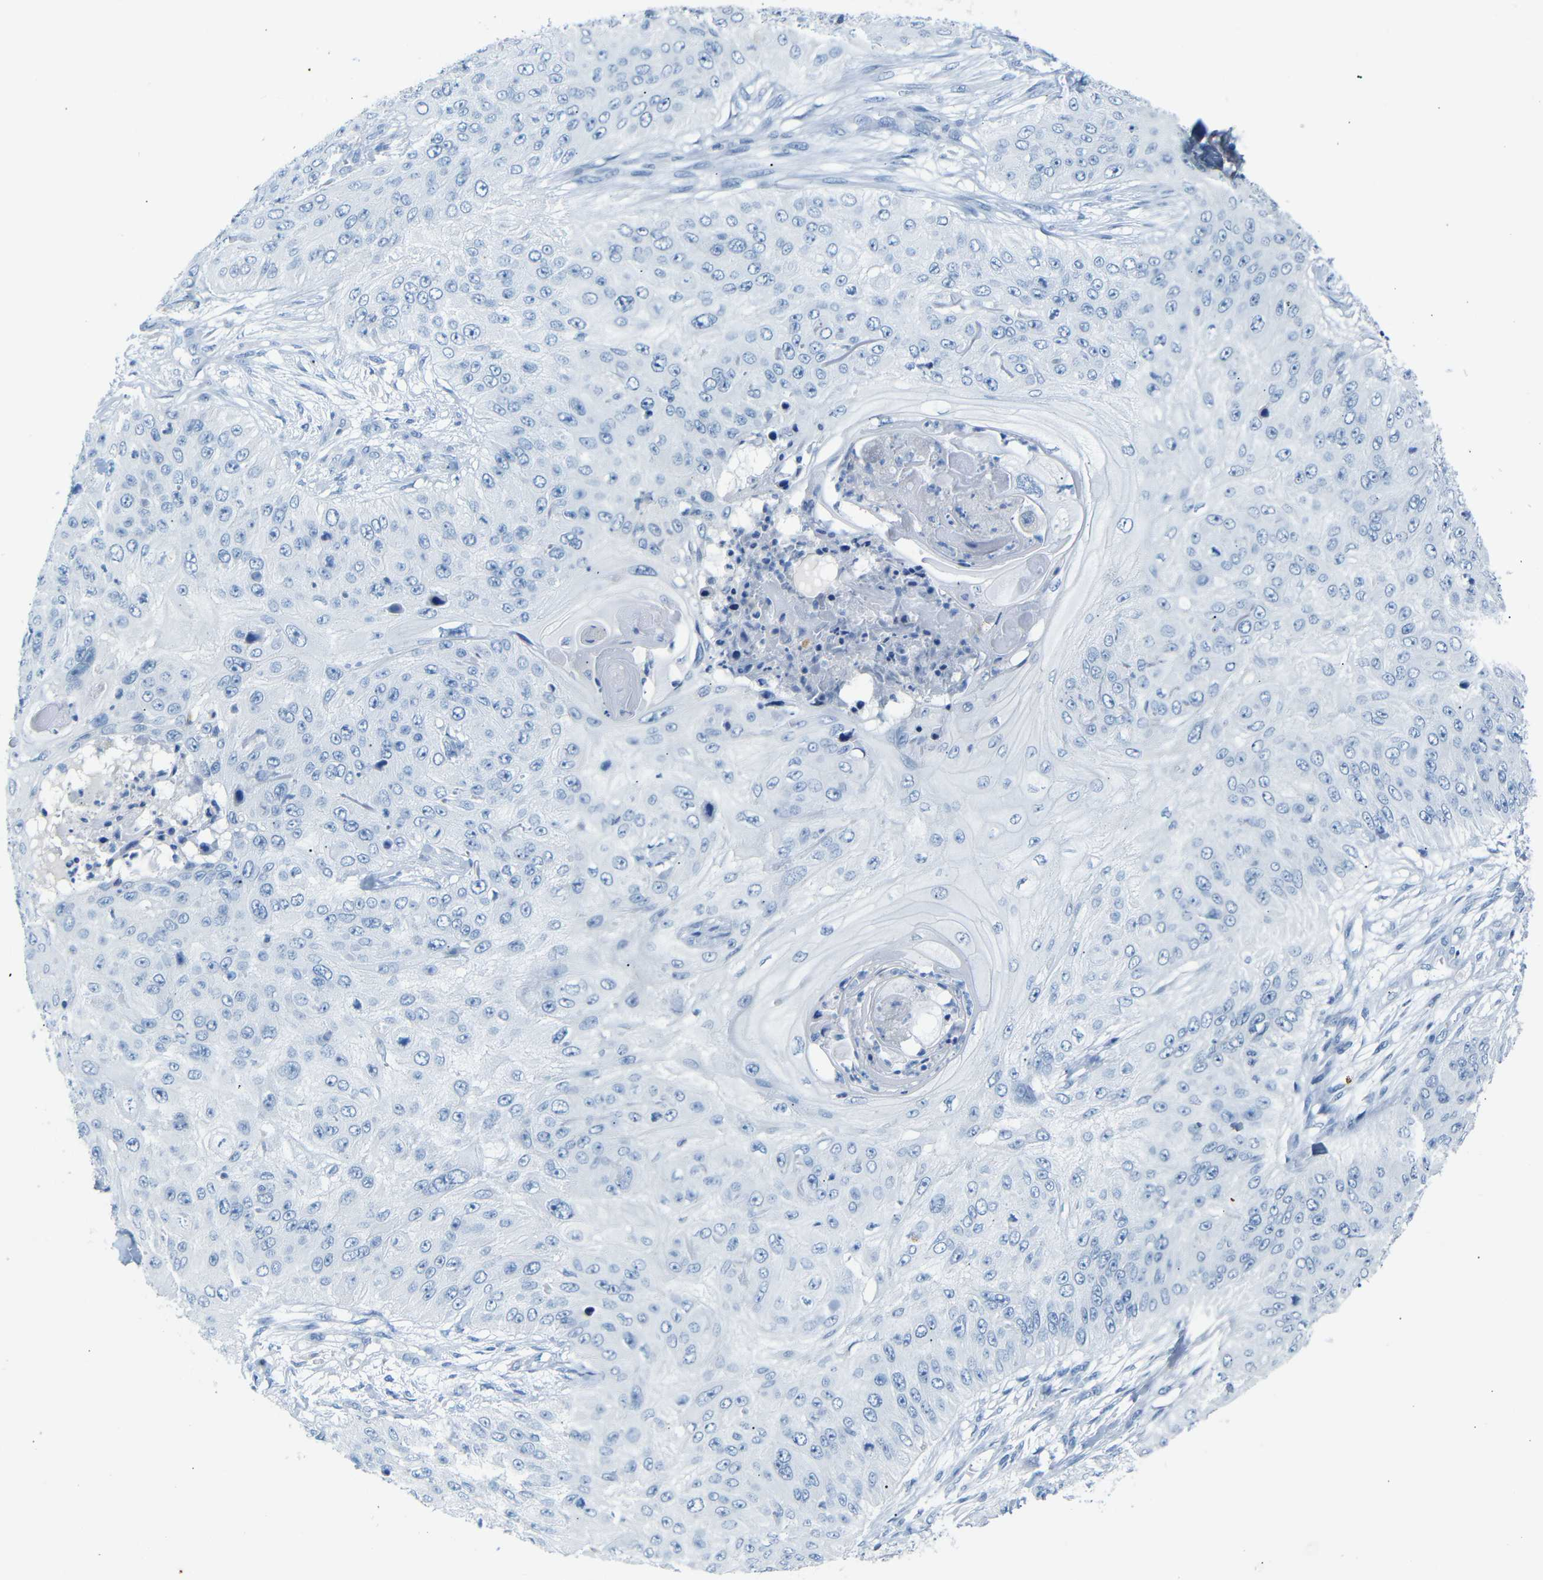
{"staining": {"intensity": "negative", "quantity": "none", "location": "none"}, "tissue": "skin cancer", "cell_type": "Tumor cells", "image_type": "cancer", "snomed": [{"axis": "morphology", "description": "Squamous cell carcinoma, NOS"}, {"axis": "topography", "description": "Skin"}], "caption": "This is an immunohistochemistry (IHC) image of human squamous cell carcinoma (skin). There is no staining in tumor cells.", "gene": "FCRL1", "patient": {"sex": "female", "age": 80}}